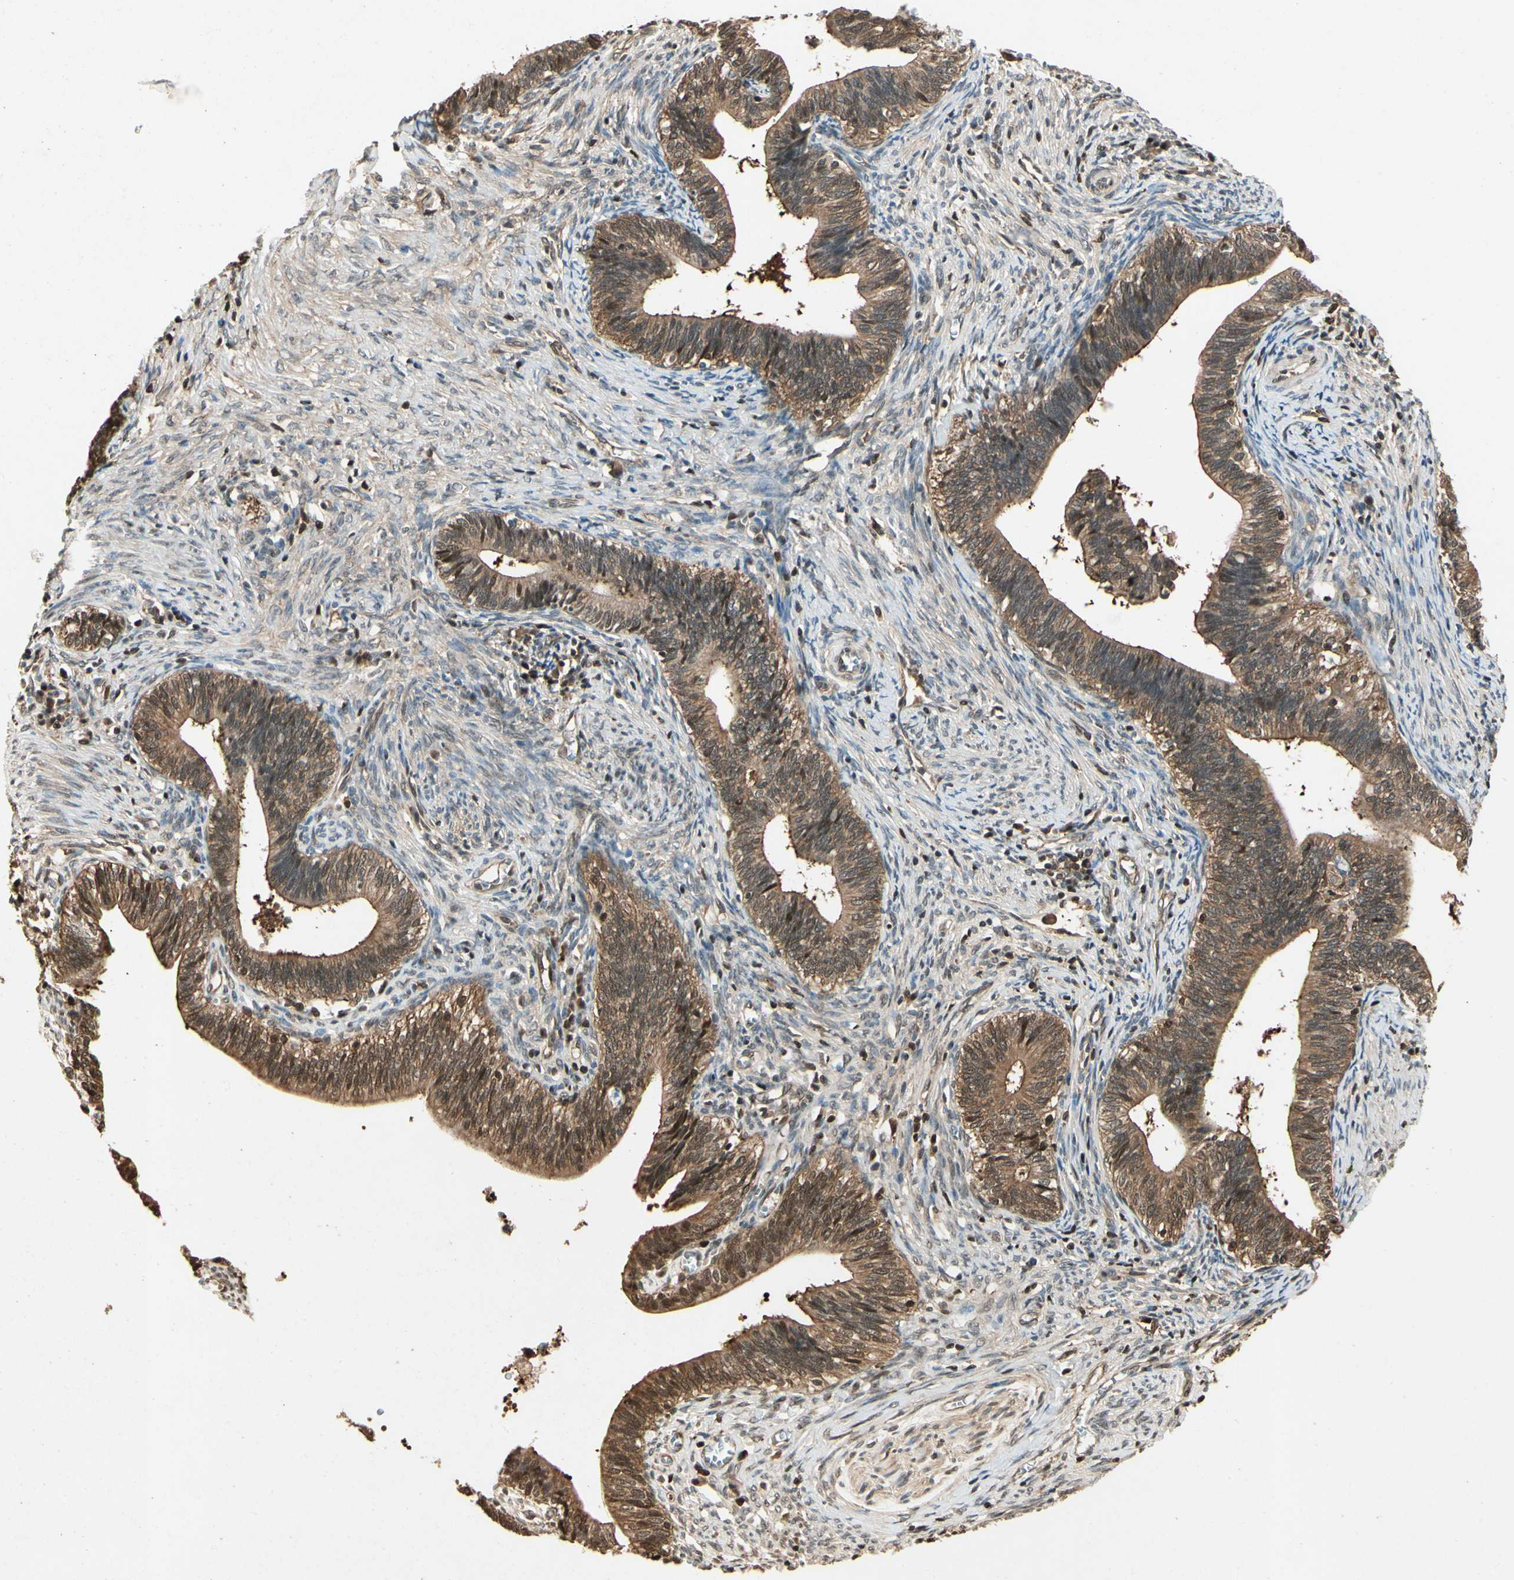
{"staining": {"intensity": "moderate", "quantity": ">75%", "location": "cytoplasmic/membranous,nuclear"}, "tissue": "cervical cancer", "cell_type": "Tumor cells", "image_type": "cancer", "snomed": [{"axis": "morphology", "description": "Adenocarcinoma, NOS"}, {"axis": "topography", "description": "Cervix"}], "caption": "Immunohistochemical staining of cervical adenocarcinoma reveals moderate cytoplasmic/membranous and nuclear protein expression in about >75% of tumor cells.", "gene": "YWHAQ", "patient": {"sex": "female", "age": 44}}